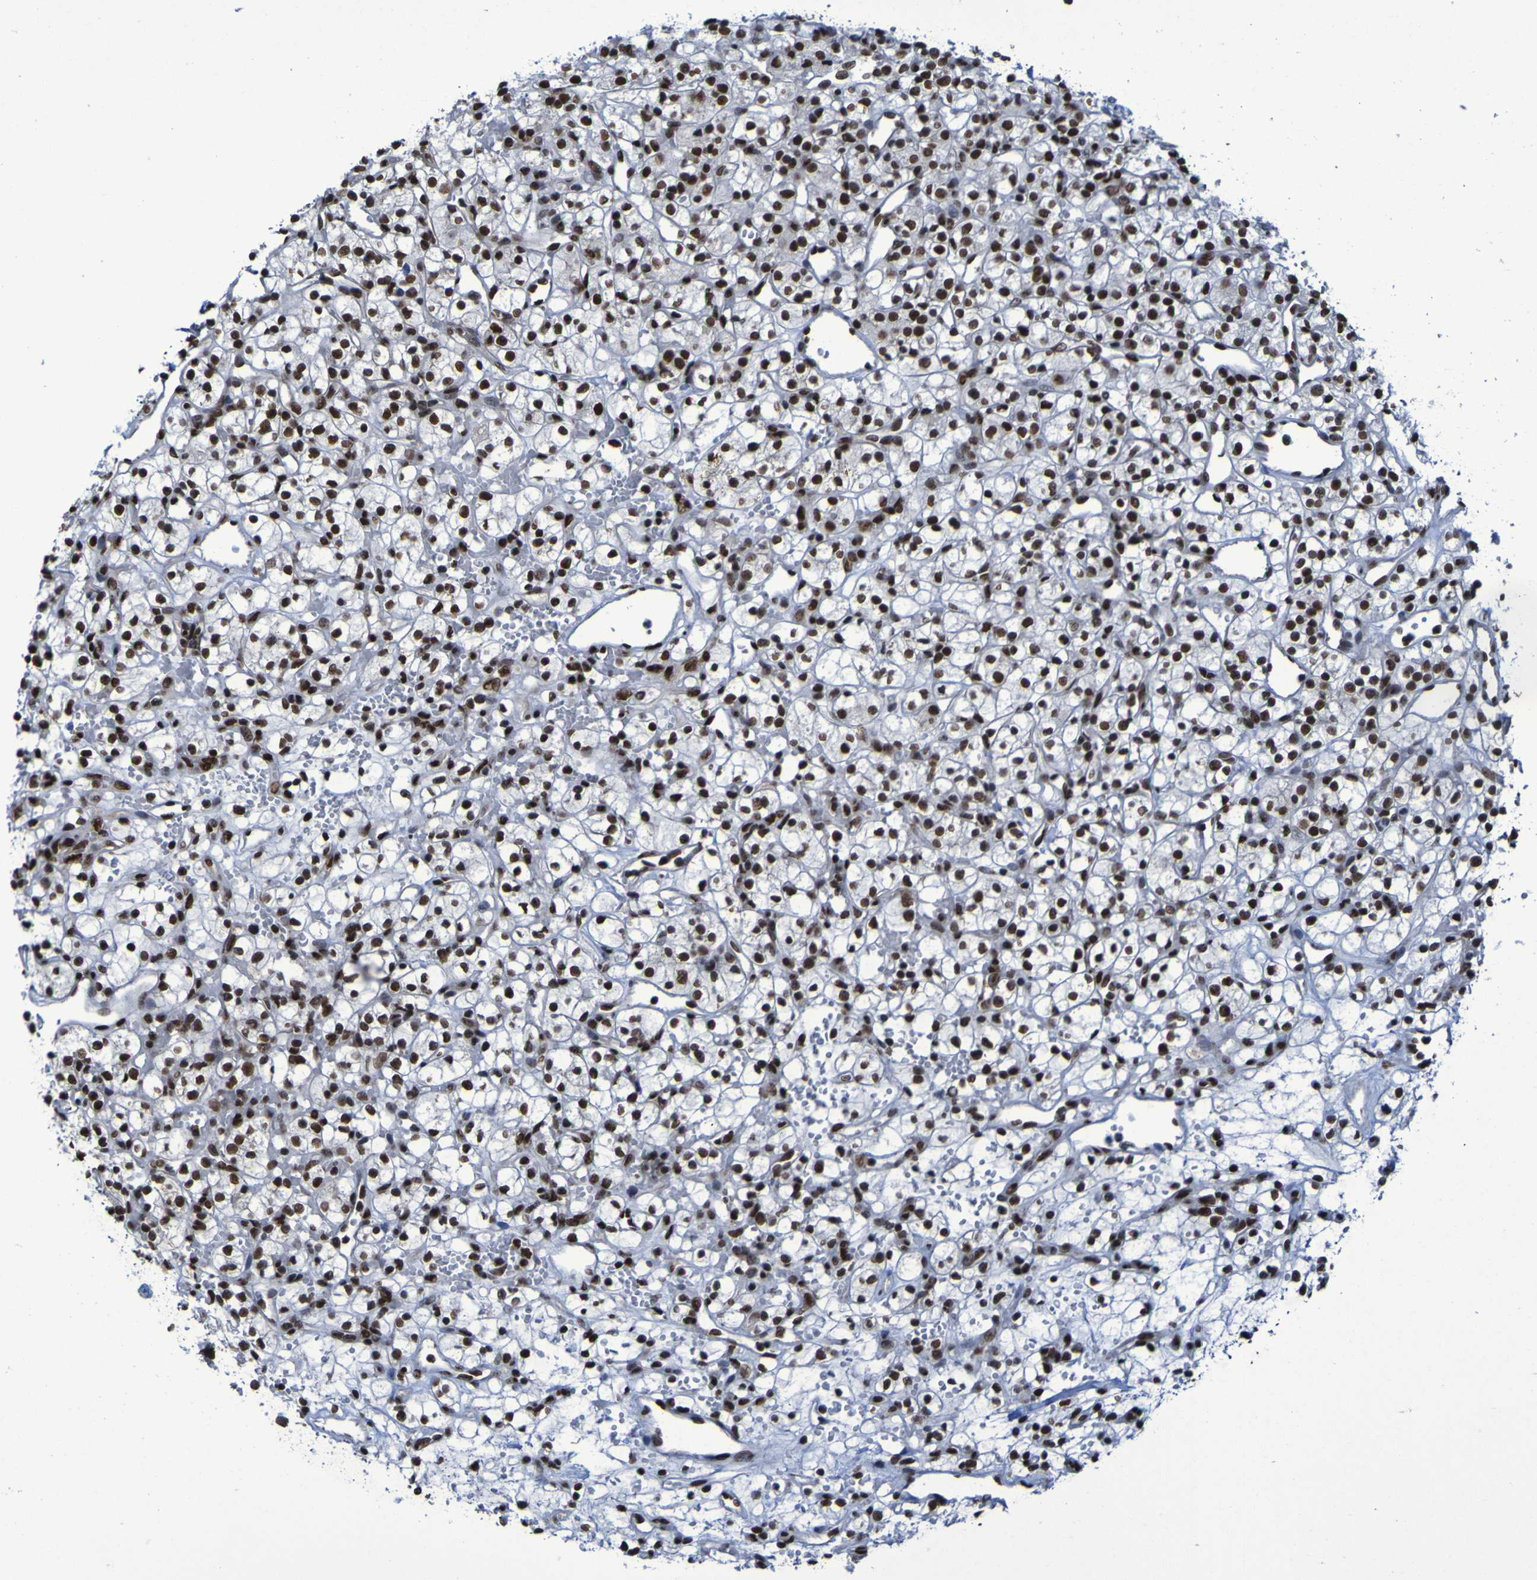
{"staining": {"intensity": "strong", "quantity": ">75%", "location": "nuclear"}, "tissue": "renal cancer", "cell_type": "Tumor cells", "image_type": "cancer", "snomed": [{"axis": "morphology", "description": "Adenocarcinoma, NOS"}, {"axis": "topography", "description": "Kidney"}], "caption": "DAB (3,3'-diaminobenzidine) immunohistochemical staining of human renal adenocarcinoma displays strong nuclear protein staining in about >75% of tumor cells. Nuclei are stained in blue.", "gene": "HNRNPR", "patient": {"sex": "female", "age": 60}}